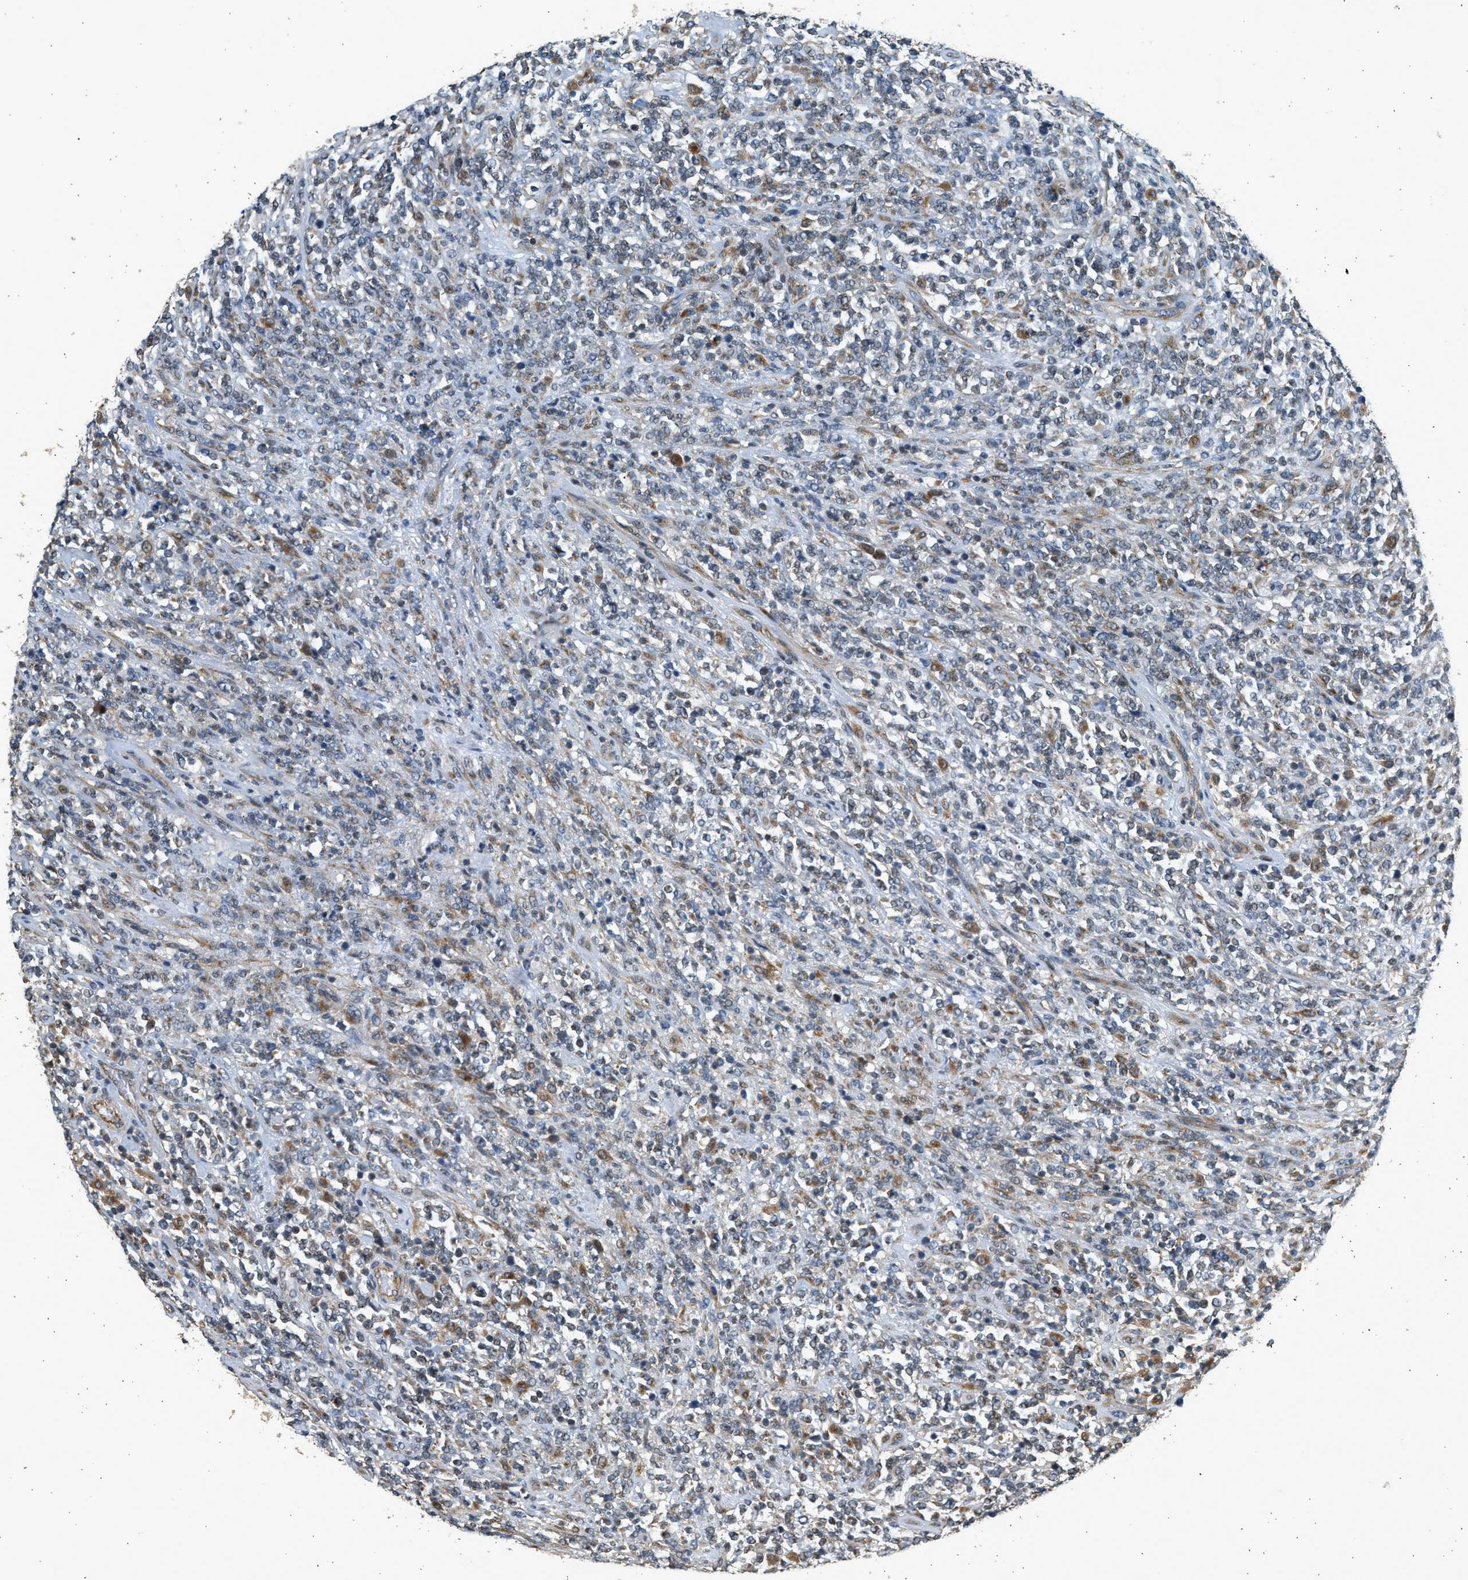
{"staining": {"intensity": "weak", "quantity": "<25%", "location": "cytoplasmic/membranous"}, "tissue": "lymphoma", "cell_type": "Tumor cells", "image_type": "cancer", "snomed": [{"axis": "morphology", "description": "Malignant lymphoma, non-Hodgkin's type, High grade"}, {"axis": "topography", "description": "Soft tissue"}], "caption": "The immunohistochemistry (IHC) micrograph has no significant staining in tumor cells of lymphoma tissue. The staining was performed using DAB (3,3'-diaminobenzidine) to visualize the protein expression in brown, while the nuclei were stained in blue with hematoxylin (Magnification: 20x).", "gene": "PCLO", "patient": {"sex": "male", "age": 18}}